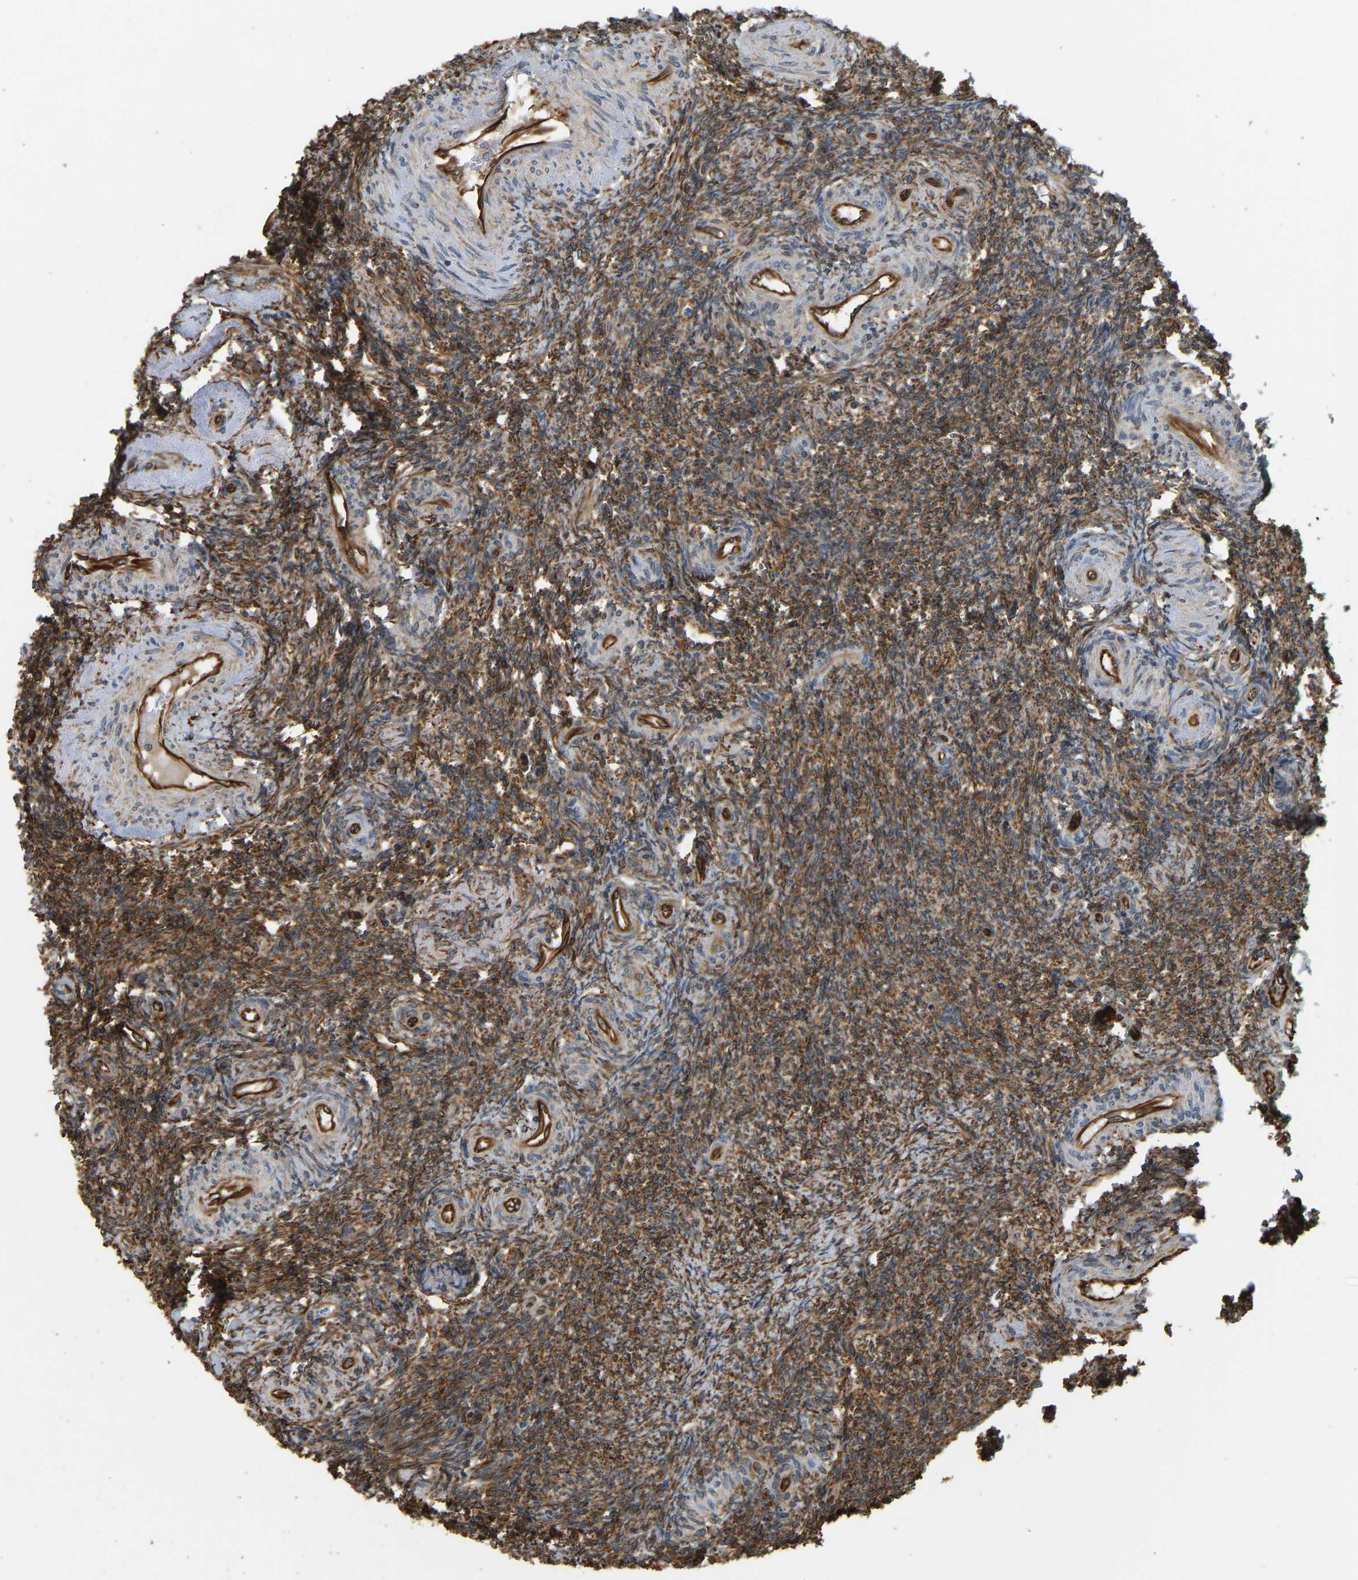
{"staining": {"intensity": "strong", "quantity": ">75%", "location": "cytoplasmic/membranous"}, "tissue": "ovary", "cell_type": "Ovarian stroma cells", "image_type": "normal", "snomed": [{"axis": "morphology", "description": "Normal tissue, NOS"}, {"axis": "topography", "description": "Ovary"}], "caption": "High-magnification brightfield microscopy of benign ovary stained with DAB (brown) and counterstained with hematoxylin (blue). ovarian stroma cells exhibit strong cytoplasmic/membranous expression is present in approximately>75% of cells.", "gene": "BEX3", "patient": {"sex": "female", "age": 41}}